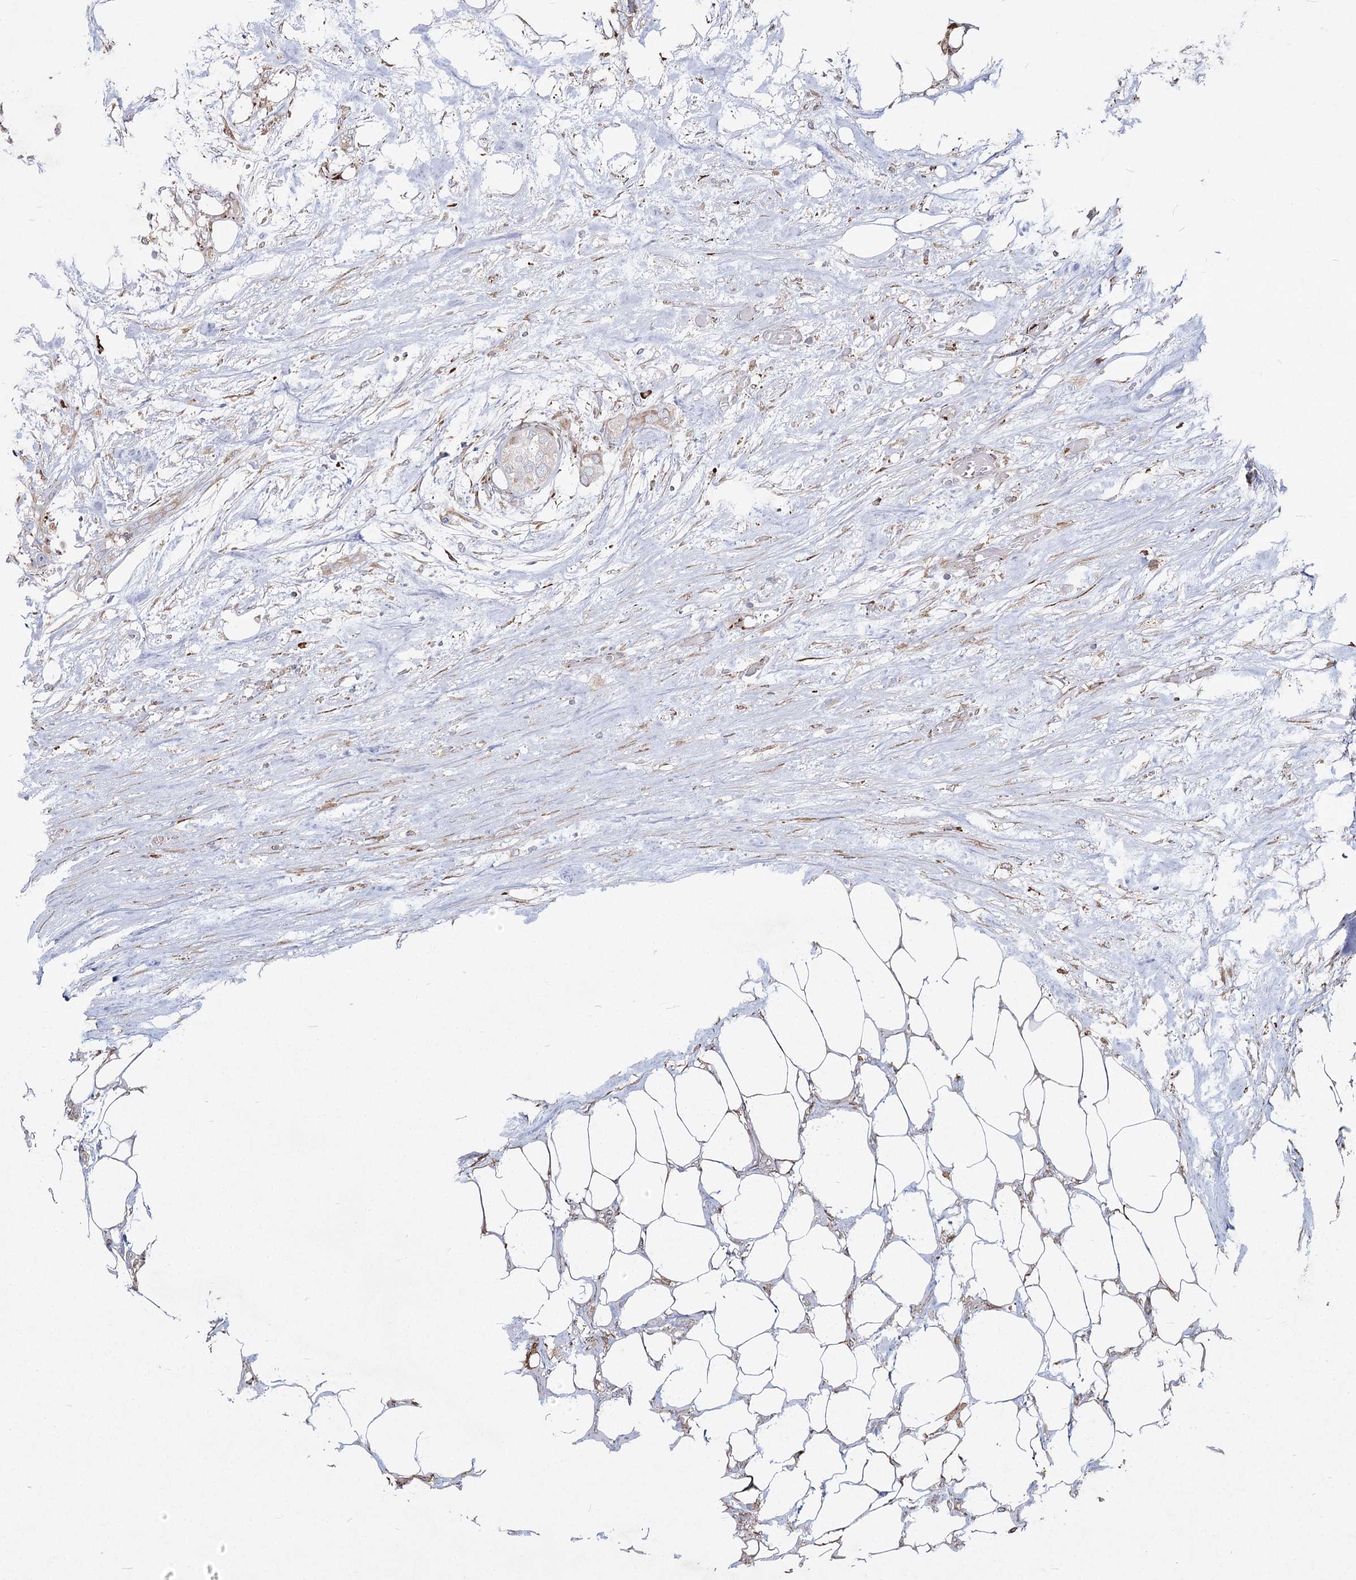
{"staining": {"intensity": "negative", "quantity": "none", "location": "none"}, "tissue": "urothelial cancer", "cell_type": "Tumor cells", "image_type": "cancer", "snomed": [{"axis": "morphology", "description": "Urothelial carcinoma, High grade"}, {"axis": "topography", "description": "Urinary bladder"}], "caption": "DAB immunohistochemical staining of urothelial carcinoma (high-grade) demonstrates no significant expression in tumor cells. Brightfield microscopy of IHC stained with DAB (3,3'-diaminobenzidine) (brown) and hematoxylin (blue), captured at high magnification.", "gene": "NHLRC2", "patient": {"sex": "male", "age": 64}}